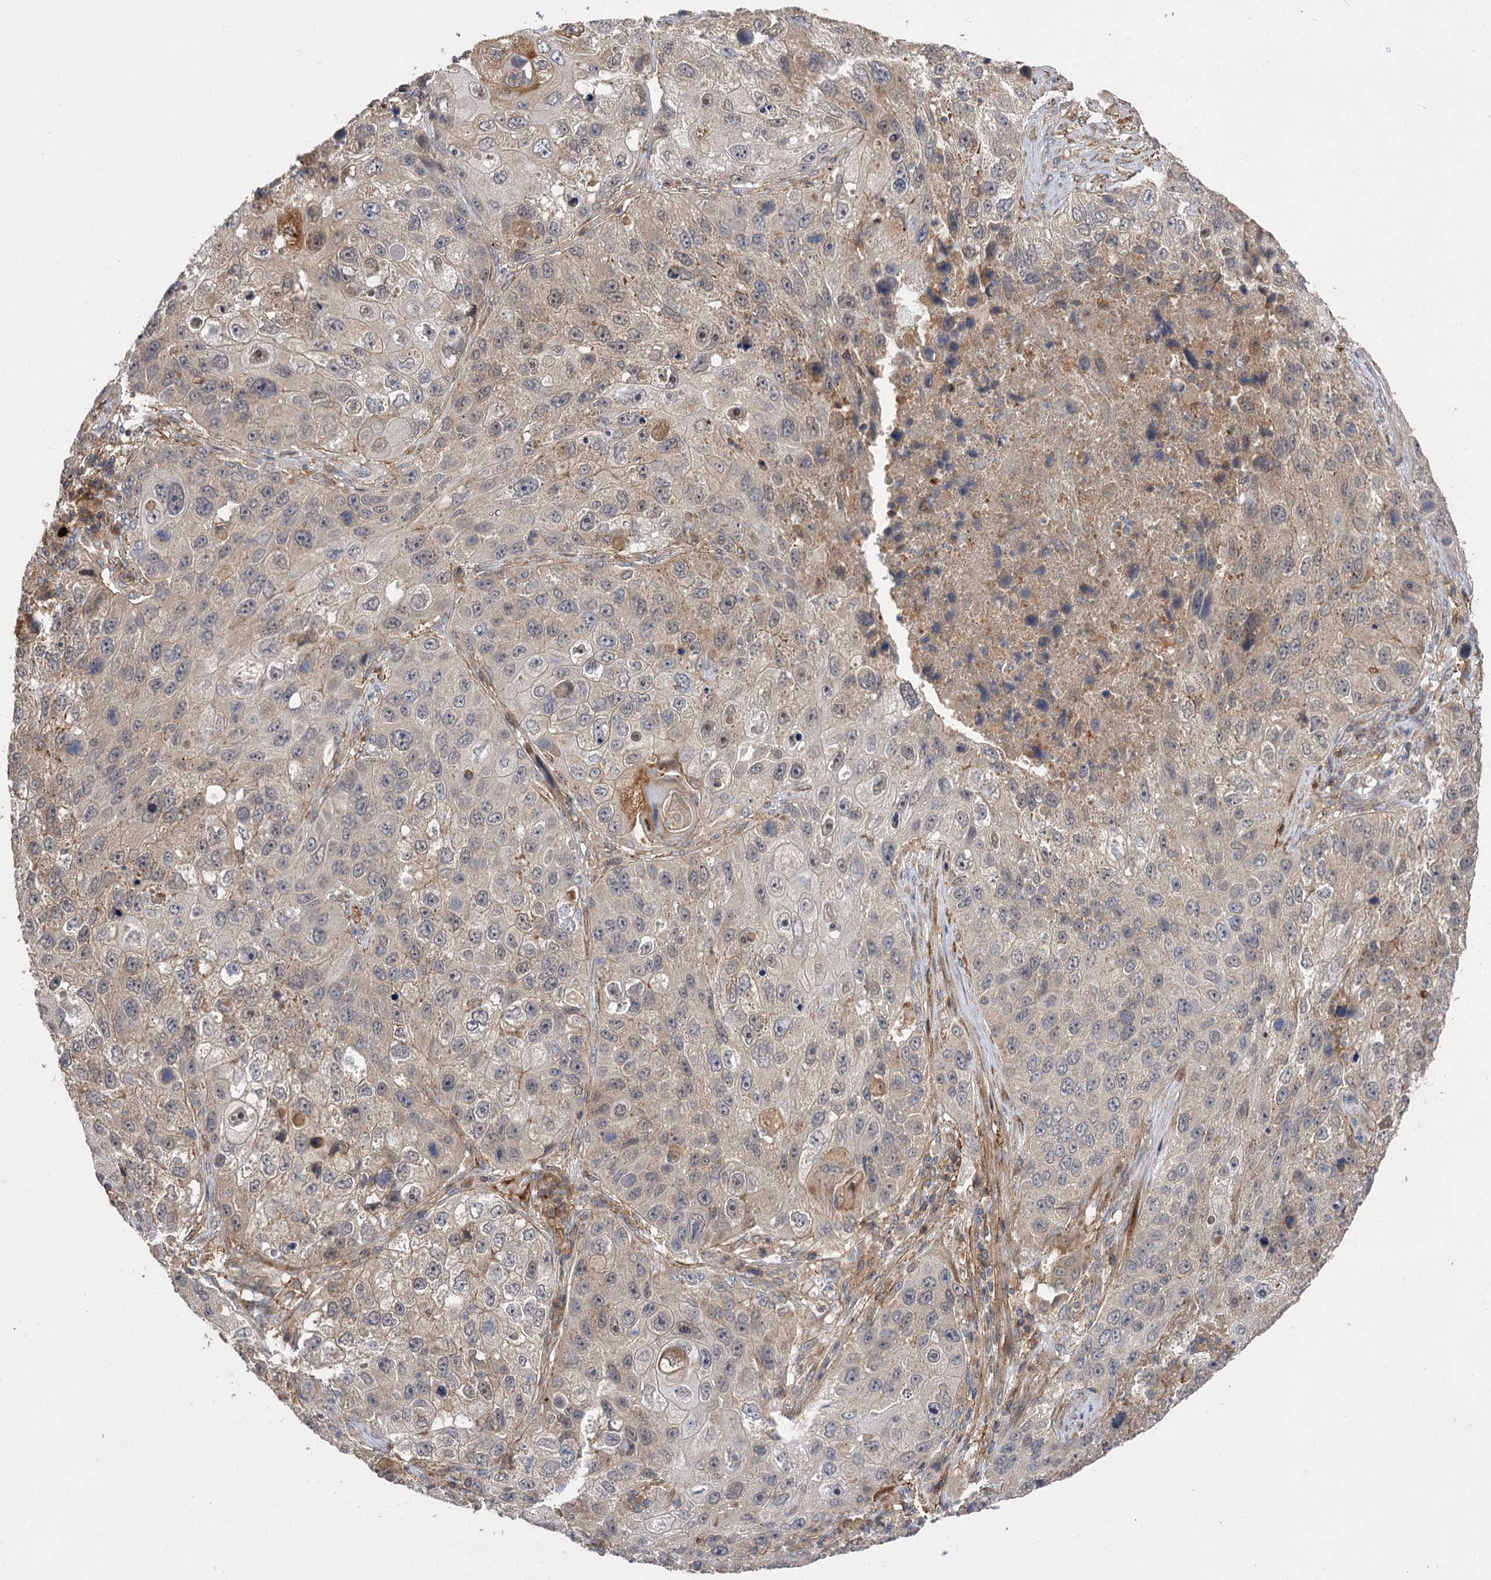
{"staining": {"intensity": "weak", "quantity": "<25%", "location": "cytoplasmic/membranous"}, "tissue": "lung cancer", "cell_type": "Tumor cells", "image_type": "cancer", "snomed": [{"axis": "morphology", "description": "Squamous cell carcinoma, NOS"}, {"axis": "topography", "description": "Lung"}], "caption": "Immunohistochemistry (IHC) micrograph of neoplastic tissue: human lung cancer (squamous cell carcinoma) stained with DAB (3,3'-diaminobenzidine) demonstrates no significant protein positivity in tumor cells.", "gene": "FBXW8", "patient": {"sex": "male", "age": 61}}